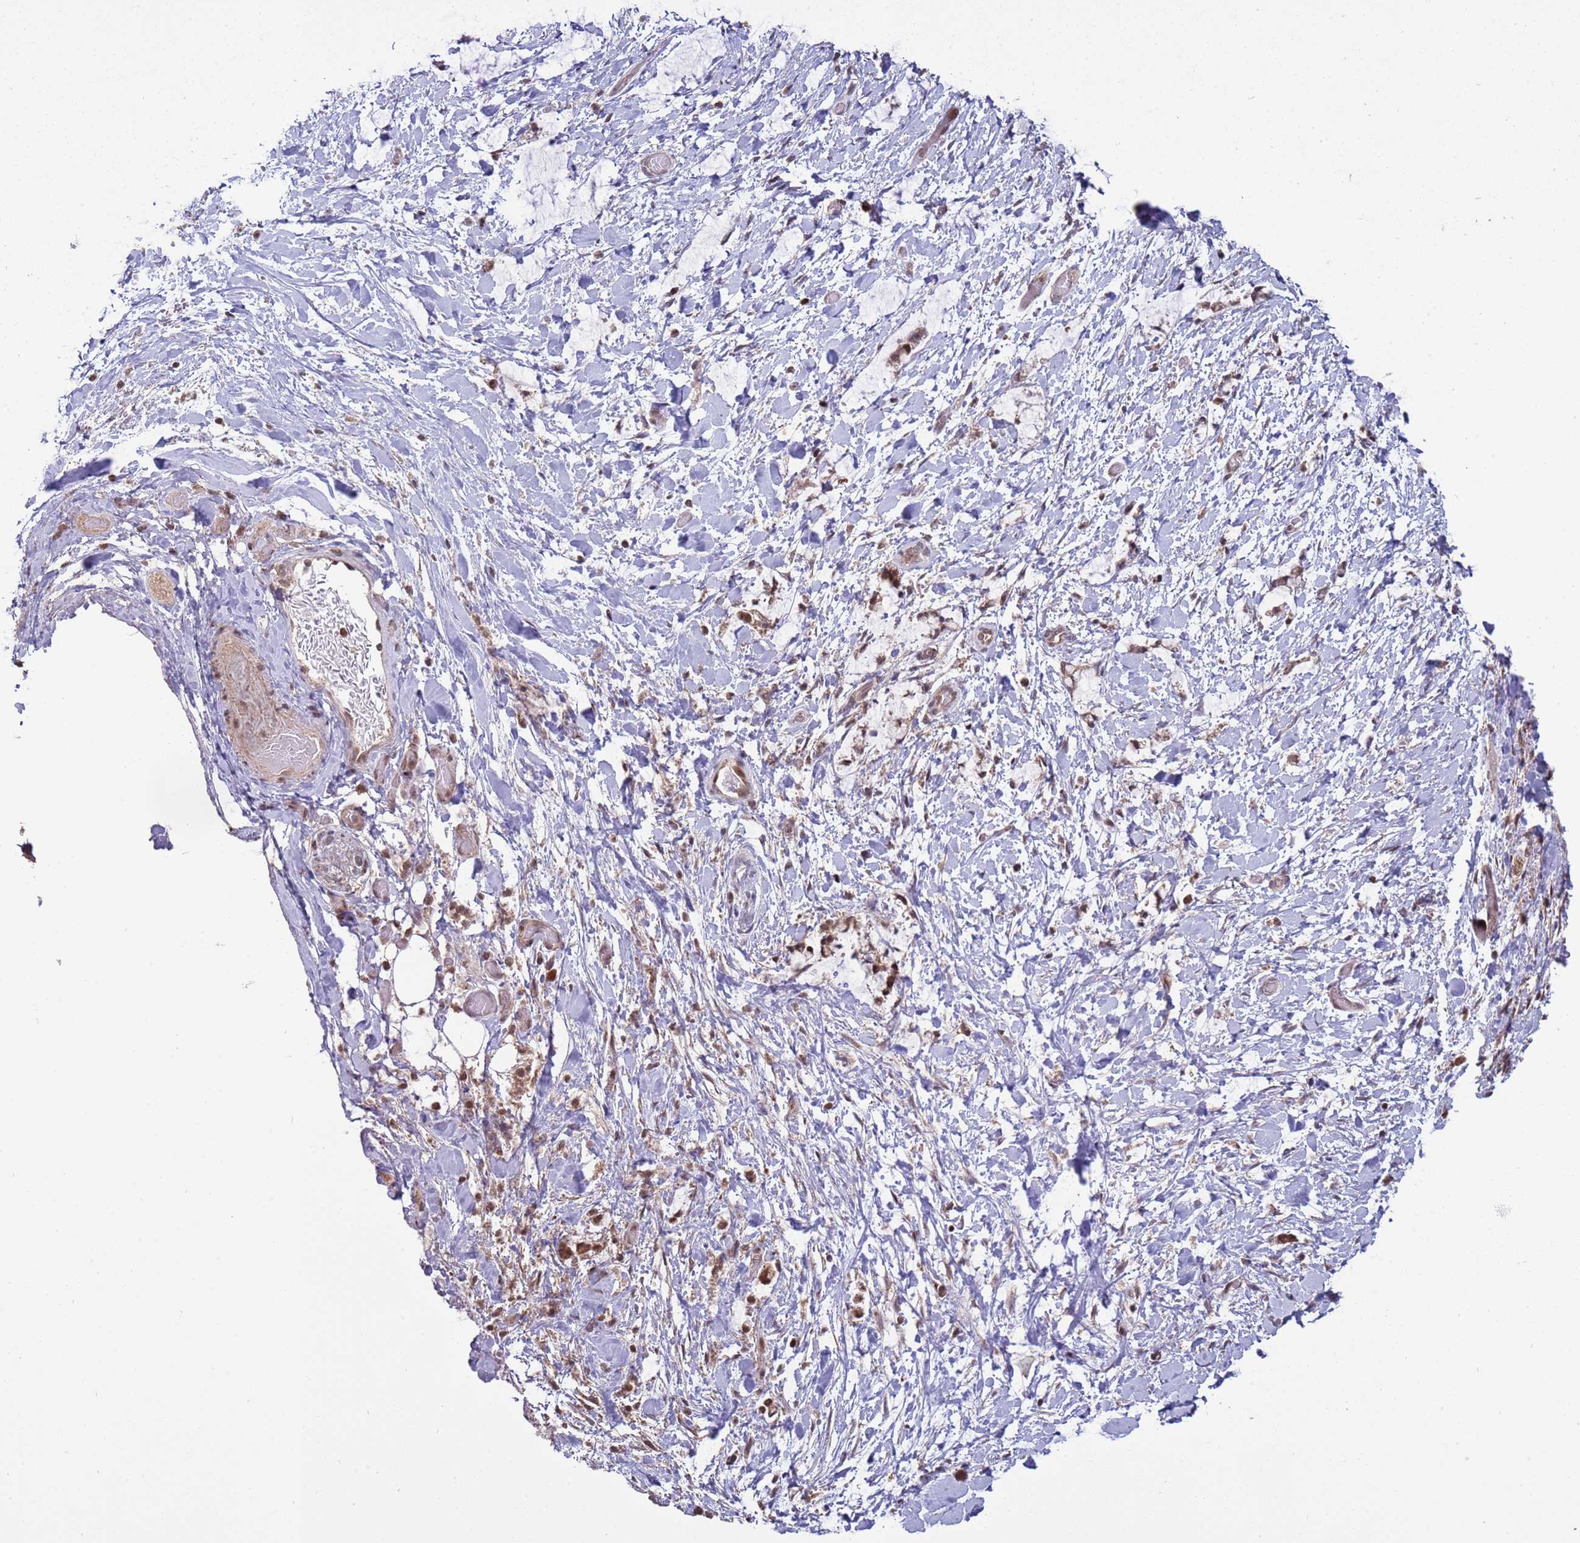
{"staining": {"intensity": "weak", "quantity": "<25%", "location": "nuclear"}, "tissue": "smooth muscle", "cell_type": "Smooth muscle cells", "image_type": "normal", "snomed": [{"axis": "morphology", "description": "Normal tissue, NOS"}, {"axis": "morphology", "description": "Adenocarcinoma, NOS"}, {"axis": "topography", "description": "Colon"}, {"axis": "topography", "description": "Peripheral nerve tissue"}], "caption": "An image of smooth muscle stained for a protein exhibits no brown staining in smooth muscle cells. (DAB immunohistochemistry with hematoxylin counter stain).", "gene": "RCOR2", "patient": {"sex": "male", "age": 14}}